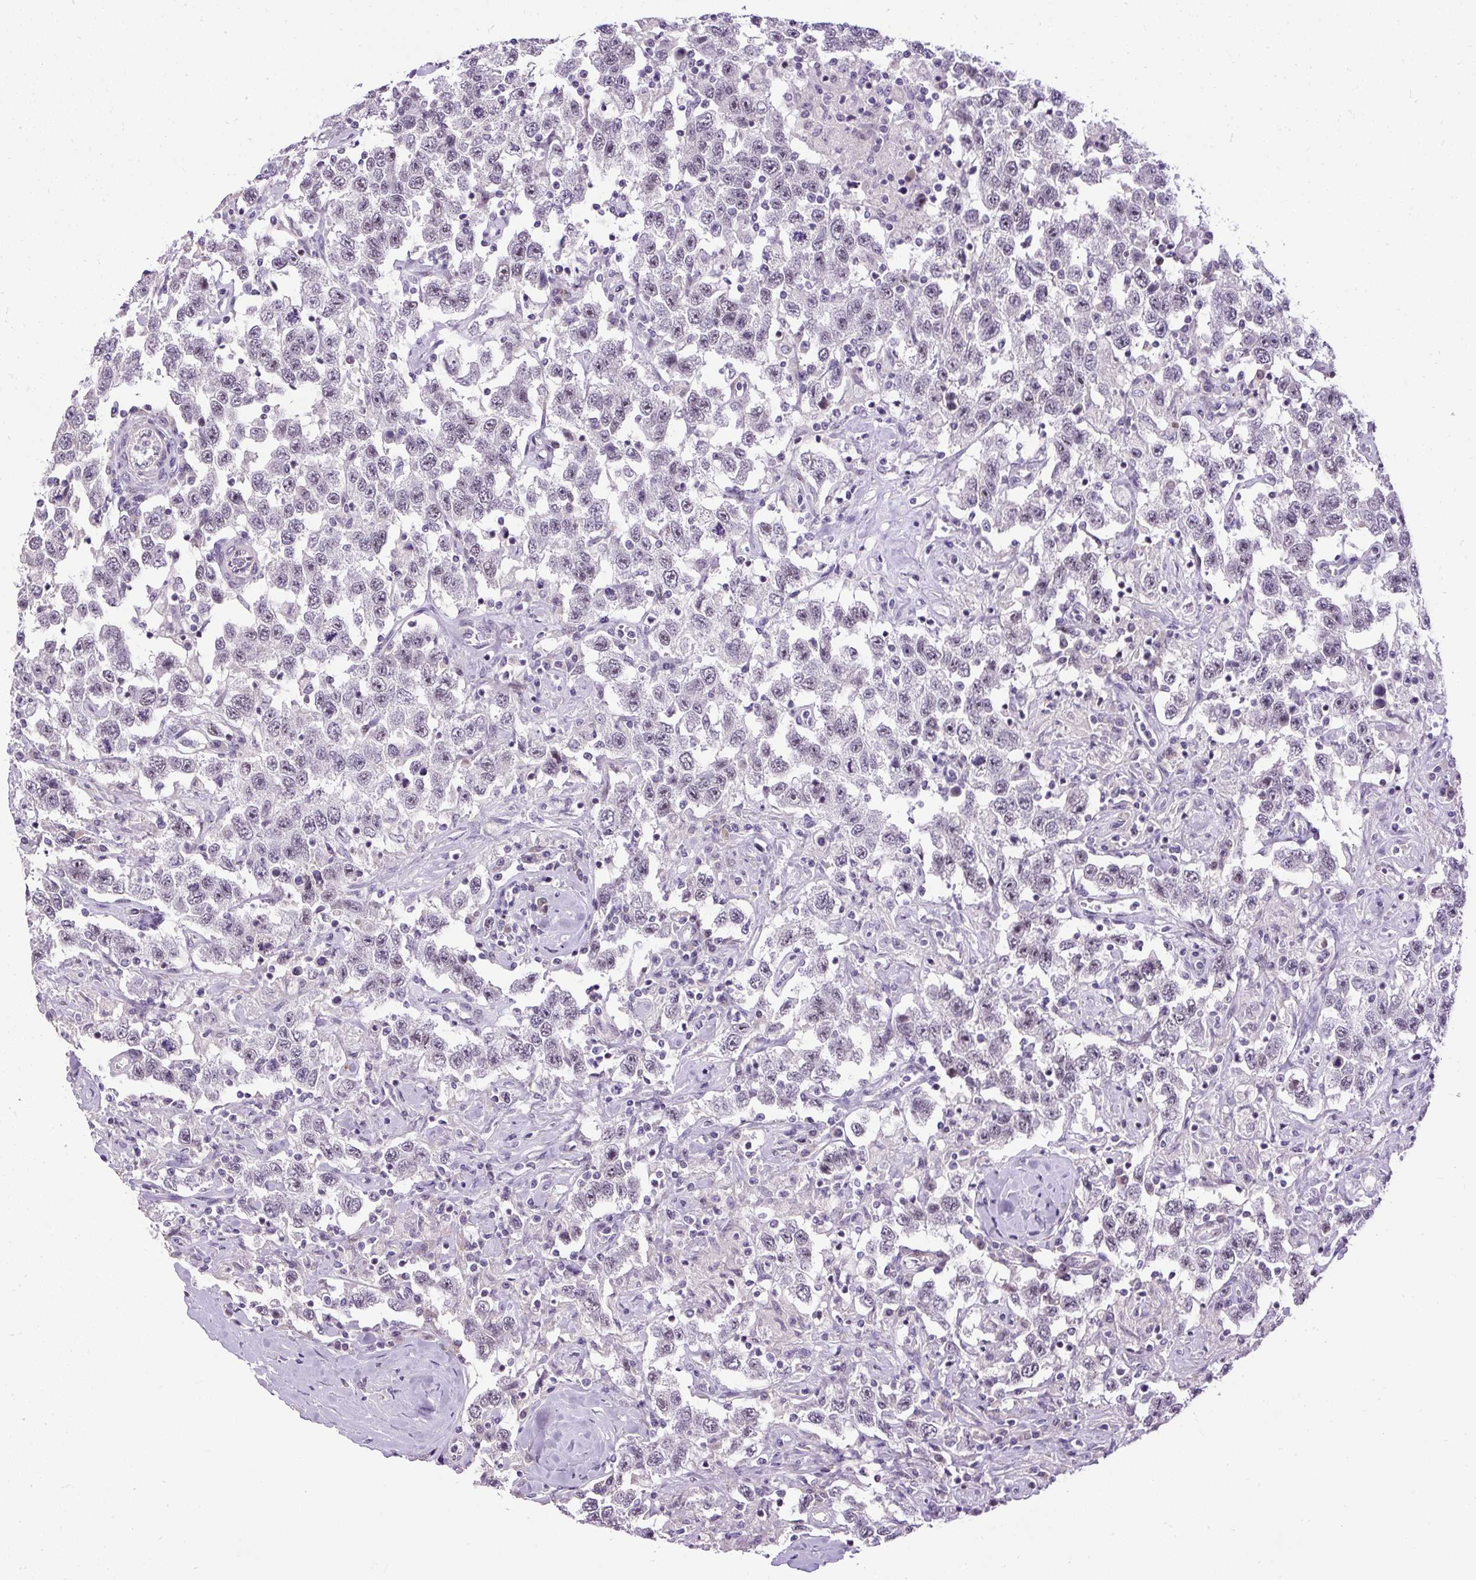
{"staining": {"intensity": "negative", "quantity": "none", "location": "none"}, "tissue": "testis cancer", "cell_type": "Tumor cells", "image_type": "cancer", "snomed": [{"axis": "morphology", "description": "Seminoma, NOS"}, {"axis": "topography", "description": "Testis"}], "caption": "This photomicrograph is of testis seminoma stained with immunohistochemistry (IHC) to label a protein in brown with the nuclei are counter-stained blue. There is no positivity in tumor cells.", "gene": "ARHGEF18", "patient": {"sex": "male", "age": 41}}